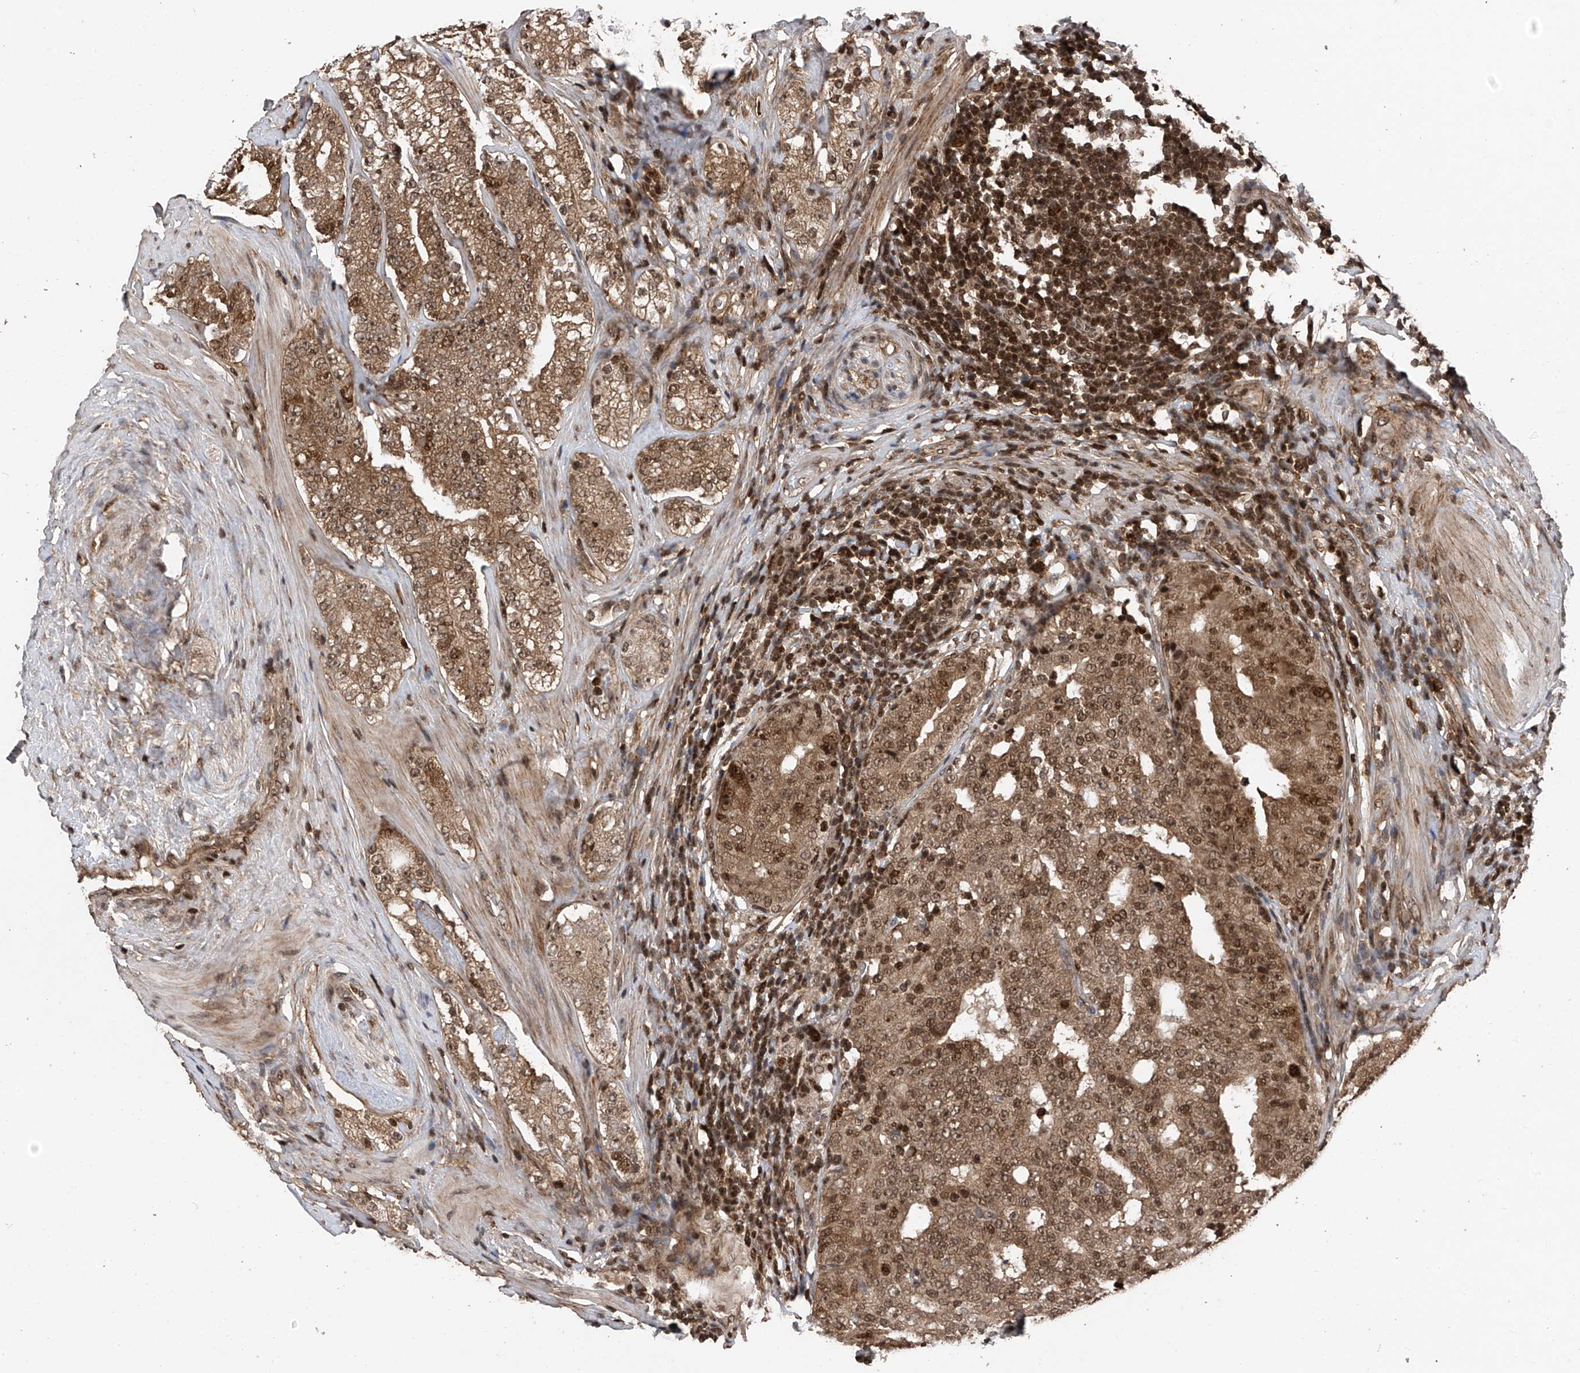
{"staining": {"intensity": "moderate", "quantity": ">75%", "location": "cytoplasmic/membranous,nuclear"}, "tissue": "prostate cancer", "cell_type": "Tumor cells", "image_type": "cancer", "snomed": [{"axis": "morphology", "description": "Adenocarcinoma, High grade"}, {"axis": "topography", "description": "Prostate"}], "caption": "Moderate cytoplasmic/membranous and nuclear positivity for a protein is appreciated in approximately >75% of tumor cells of prostate cancer using immunohistochemistry.", "gene": "DNAJC9", "patient": {"sex": "male", "age": 56}}